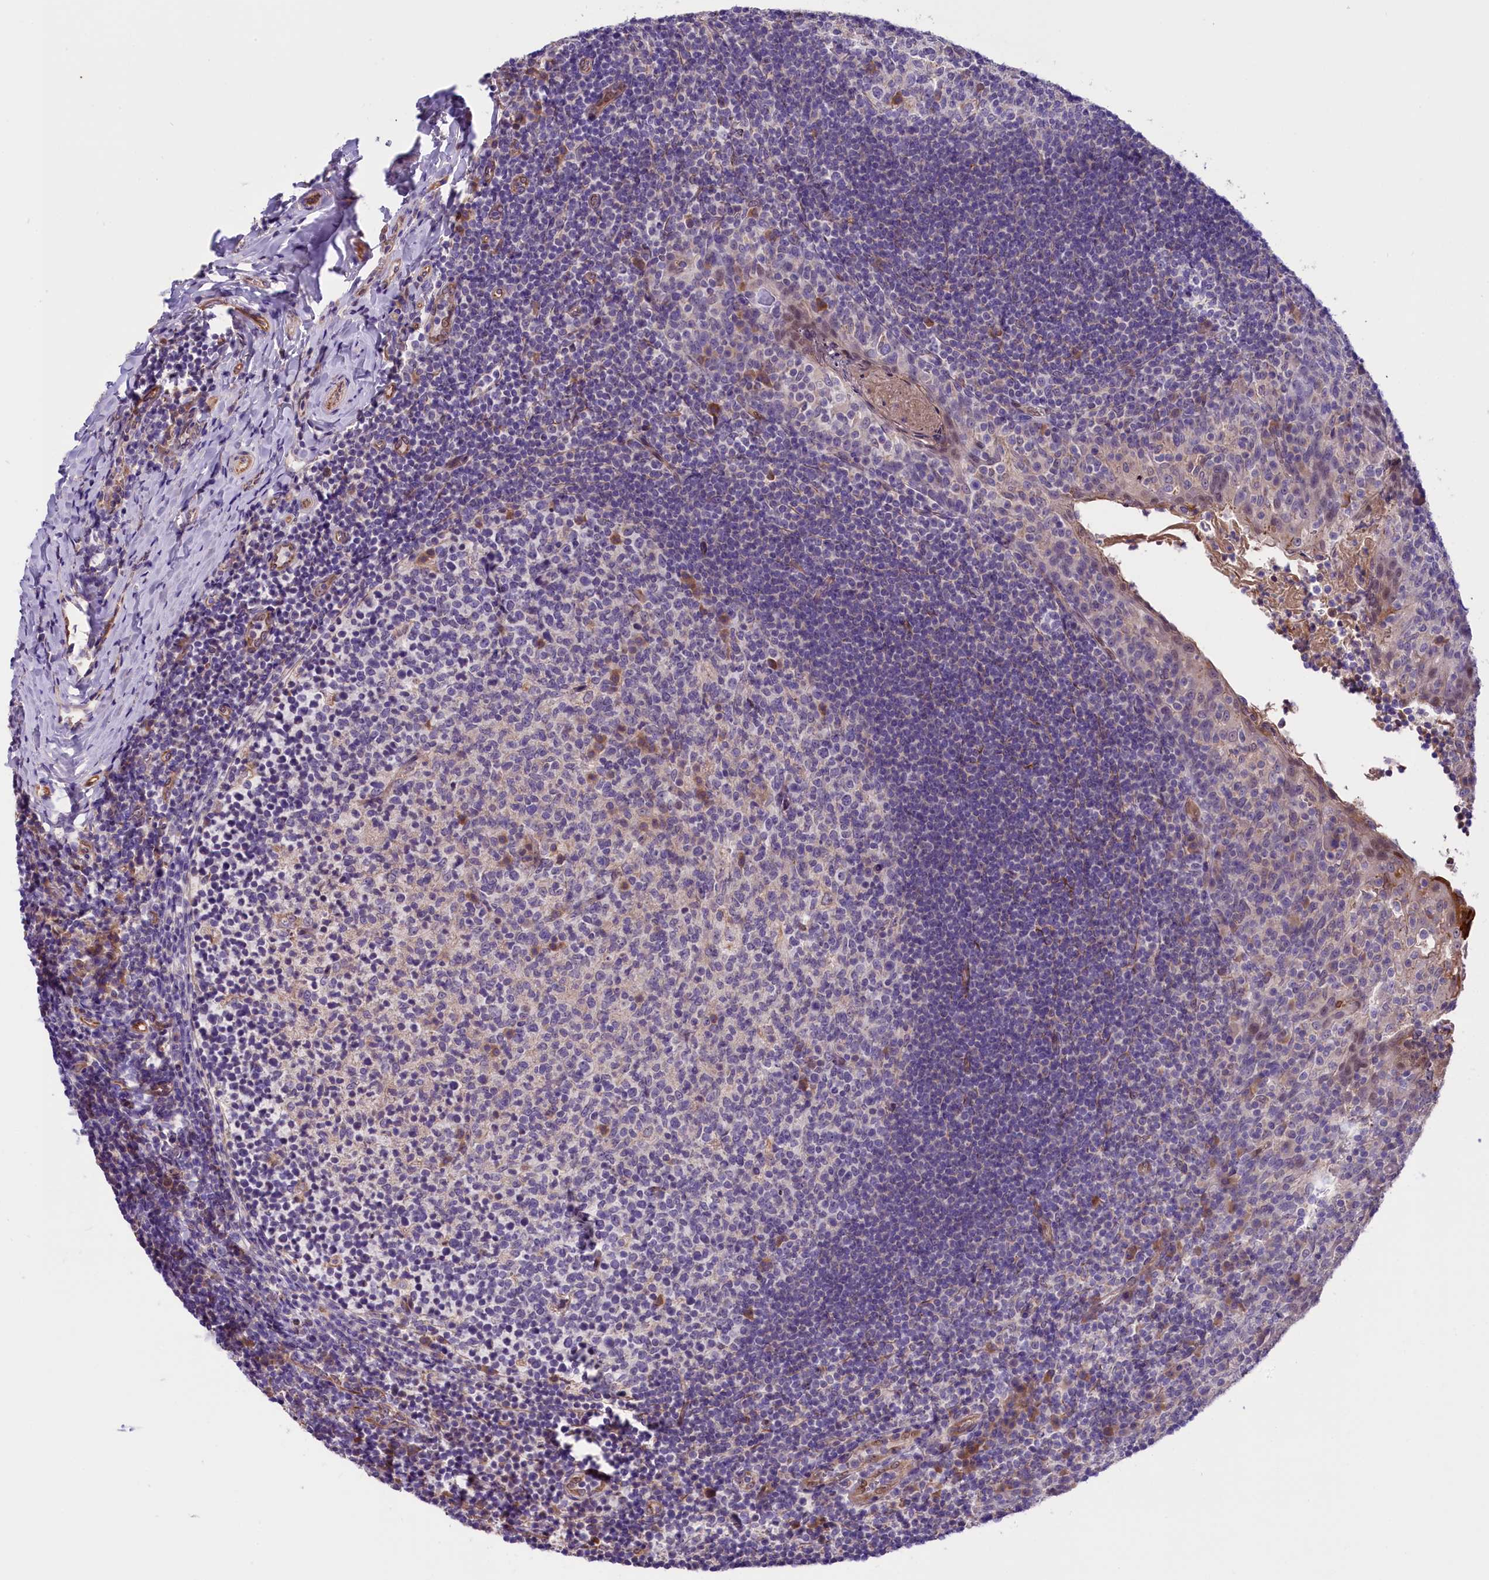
{"staining": {"intensity": "weak", "quantity": "<25%", "location": "cytoplasmic/membranous"}, "tissue": "tonsil", "cell_type": "Germinal center cells", "image_type": "normal", "snomed": [{"axis": "morphology", "description": "Normal tissue, NOS"}, {"axis": "topography", "description": "Tonsil"}], "caption": "Image shows no significant protein staining in germinal center cells of benign tonsil.", "gene": "CCDC32", "patient": {"sex": "female", "age": 10}}